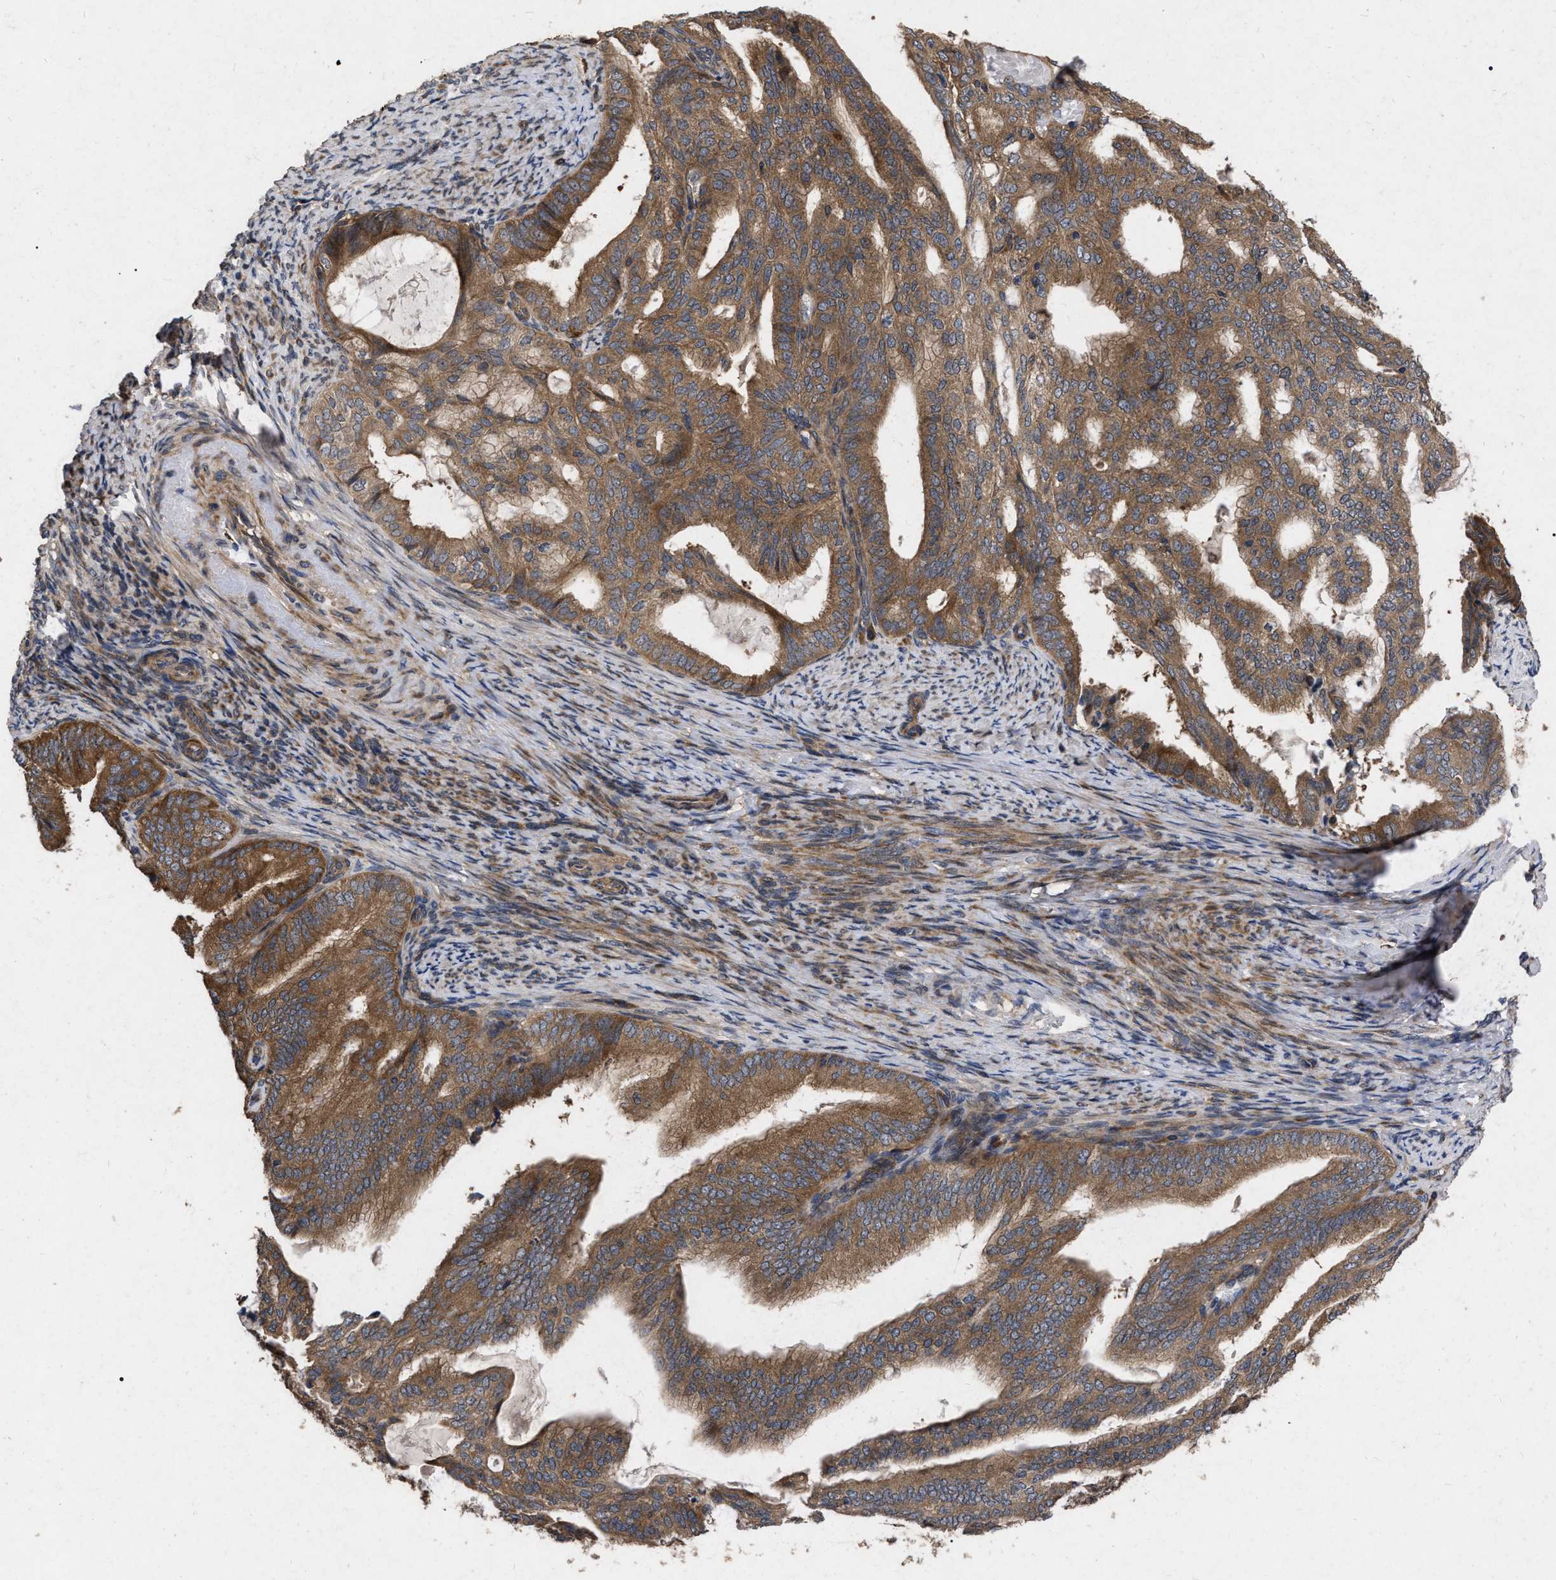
{"staining": {"intensity": "moderate", "quantity": ">75%", "location": "cytoplasmic/membranous"}, "tissue": "endometrial cancer", "cell_type": "Tumor cells", "image_type": "cancer", "snomed": [{"axis": "morphology", "description": "Adenocarcinoma, NOS"}, {"axis": "topography", "description": "Endometrium"}], "caption": "The histopathology image exhibits immunohistochemical staining of endometrial cancer (adenocarcinoma). There is moderate cytoplasmic/membranous positivity is present in approximately >75% of tumor cells.", "gene": "CDKN2C", "patient": {"sex": "female", "age": 58}}